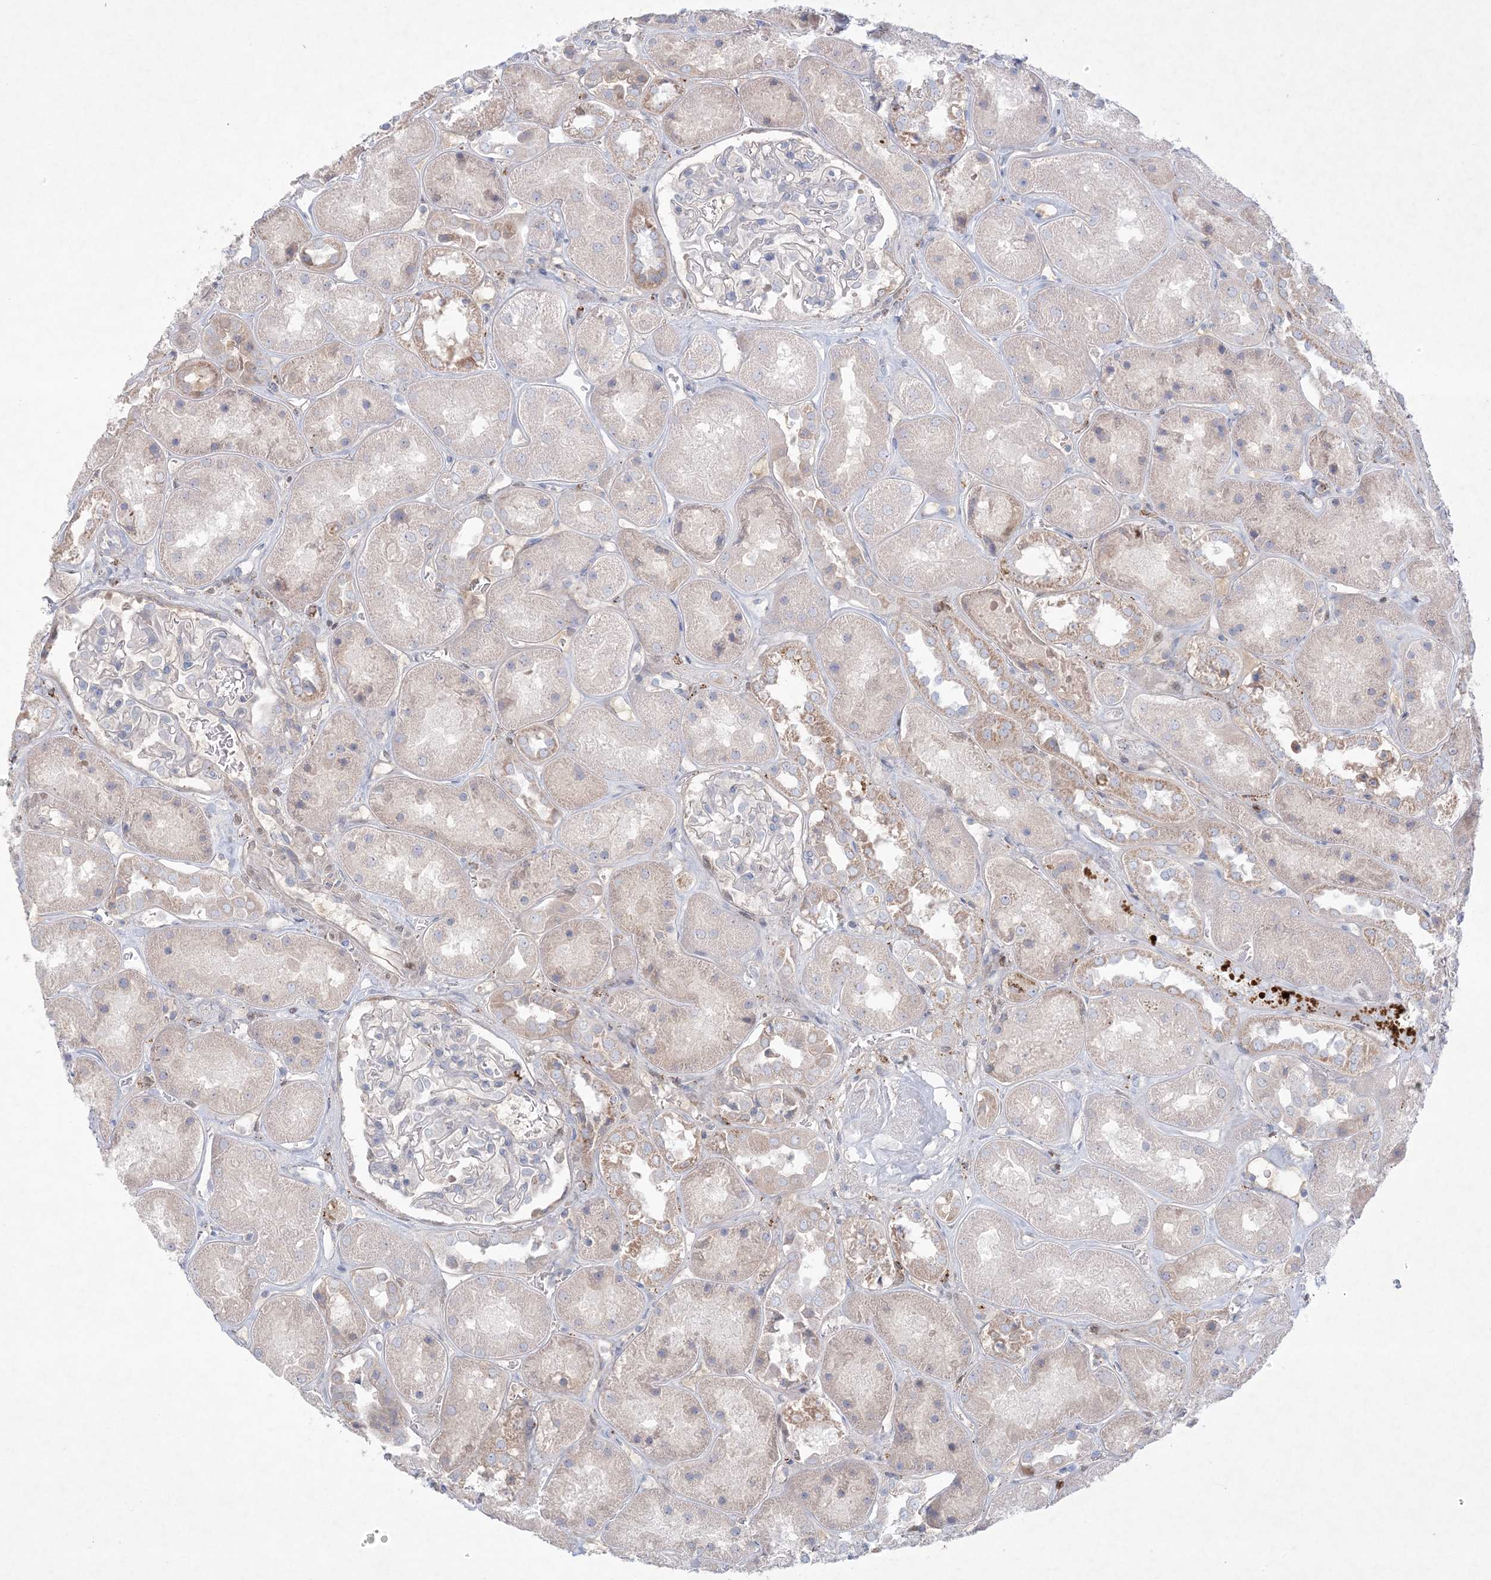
{"staining": {"intensity": "negative", "quantity": "none", "location": "none"}, "tissue": "kidney", "cell_type": "Cells in glomeruli", "image_type": "normal", "snomed": [{"axis": "morphology", "description": "Normal tissue, NOS"}, {"axis": "topography", "description": "Kidney"}], "caption": "Immunohistochemical staining of normal kidney shows no significant expression in cells in glomeruli.", "gene": "KCTD6", "patient": {"sex": "male", "age": 70}}